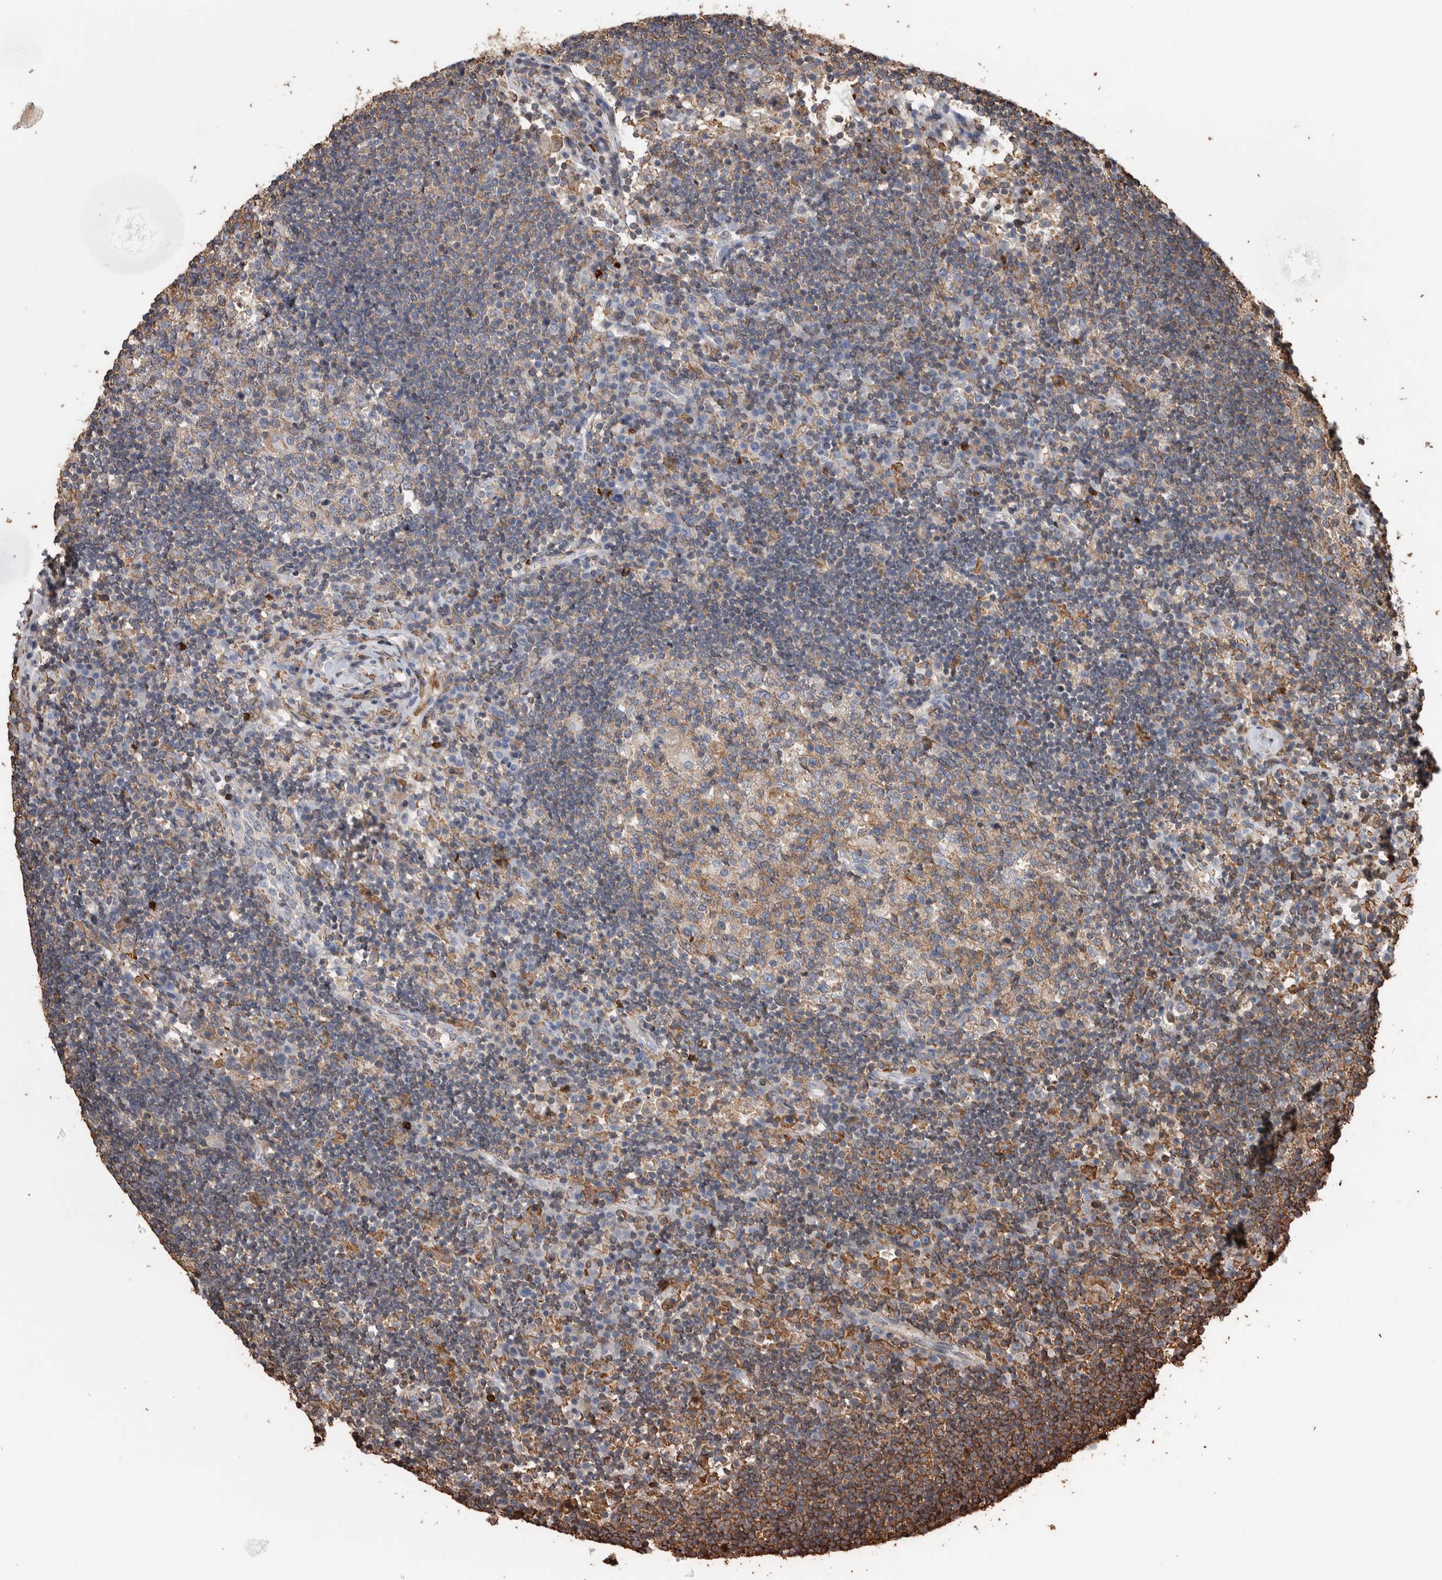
{"staining": {"intensity": "moderate", "quantity": "25%-75%", "location": "cytoplasmic/membranous"}, "tissue": "lymph node", "cell_type": "Germinal center cells", "image_type": "normal", "snomed": [{"axis": "morphology", "description": "Normal tissue, NOS"}, {"axis": "topography", "description": "Lymph node"}], "caption": "Lymph node stained with DAB immunohistochemistry displays medium levels of moderate cytoplasmic/membranous expression in about 25%-75% of germinal center cells. Ihc stains the protein of interest in brown and the nuclei are stained blue.", "gene": "ENPP2", "patient": {"sex": "female", "age": 53}}